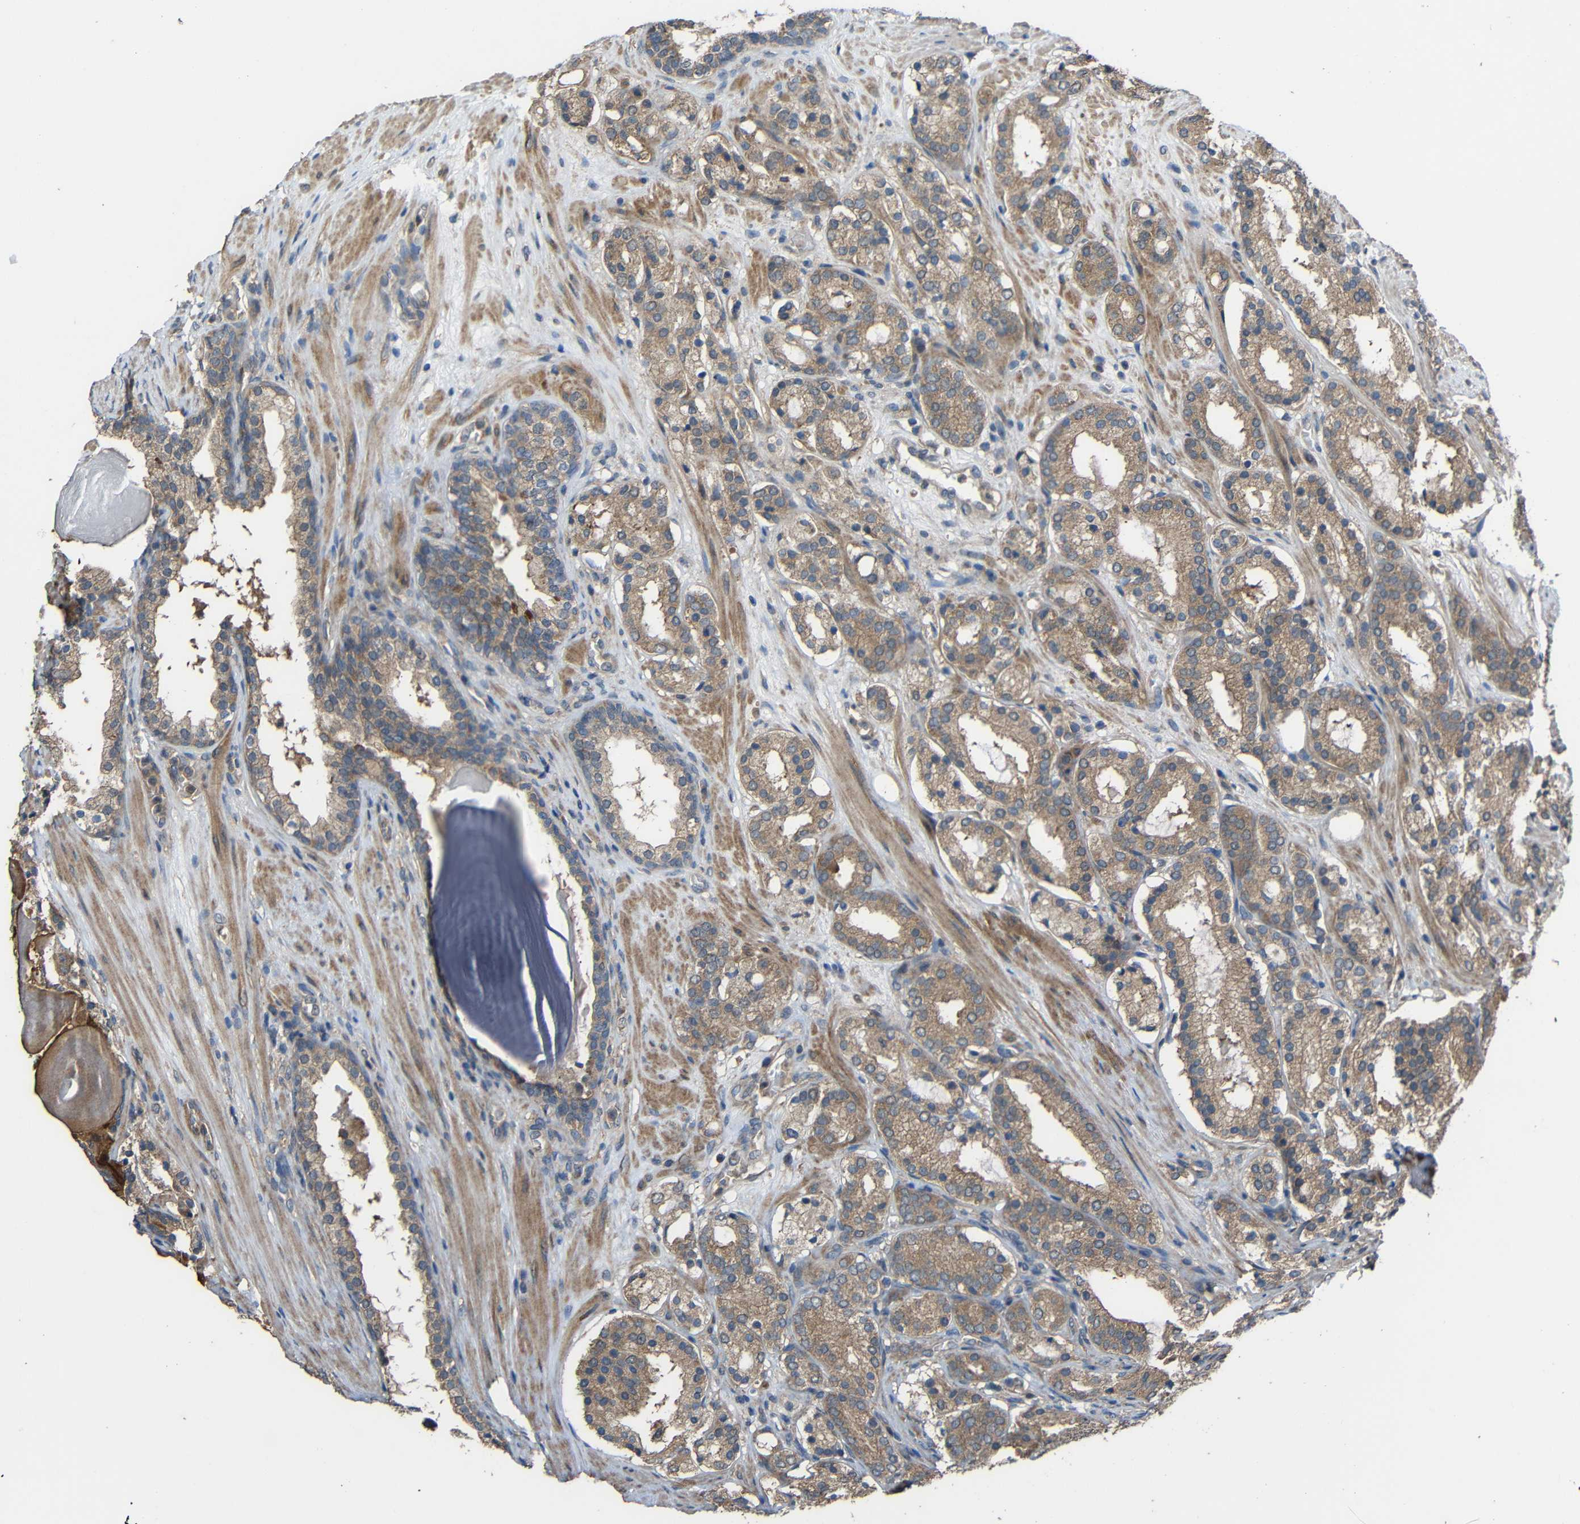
{"staining": {"intensity": "moderate", "quantity": ">75%", "location": "cytoplasmic/membranous"}, "tissue": "prostate cancer", "cell_type": "Tumor cells", "image_type": "cancer", "snomed": [{"axis": "morphology", "description": "Adenocarcinoma, Low grade"}, {"axis": "topography", "description": "Prostate"}], "caption": "A medium amount of moderate cytoplasmic/membranous staining is appreciated in approximately >75% of tumor cells in prostate cancer tissue.", "gene": "CHST9", "patient": {"sex": "male", "age": 69}}